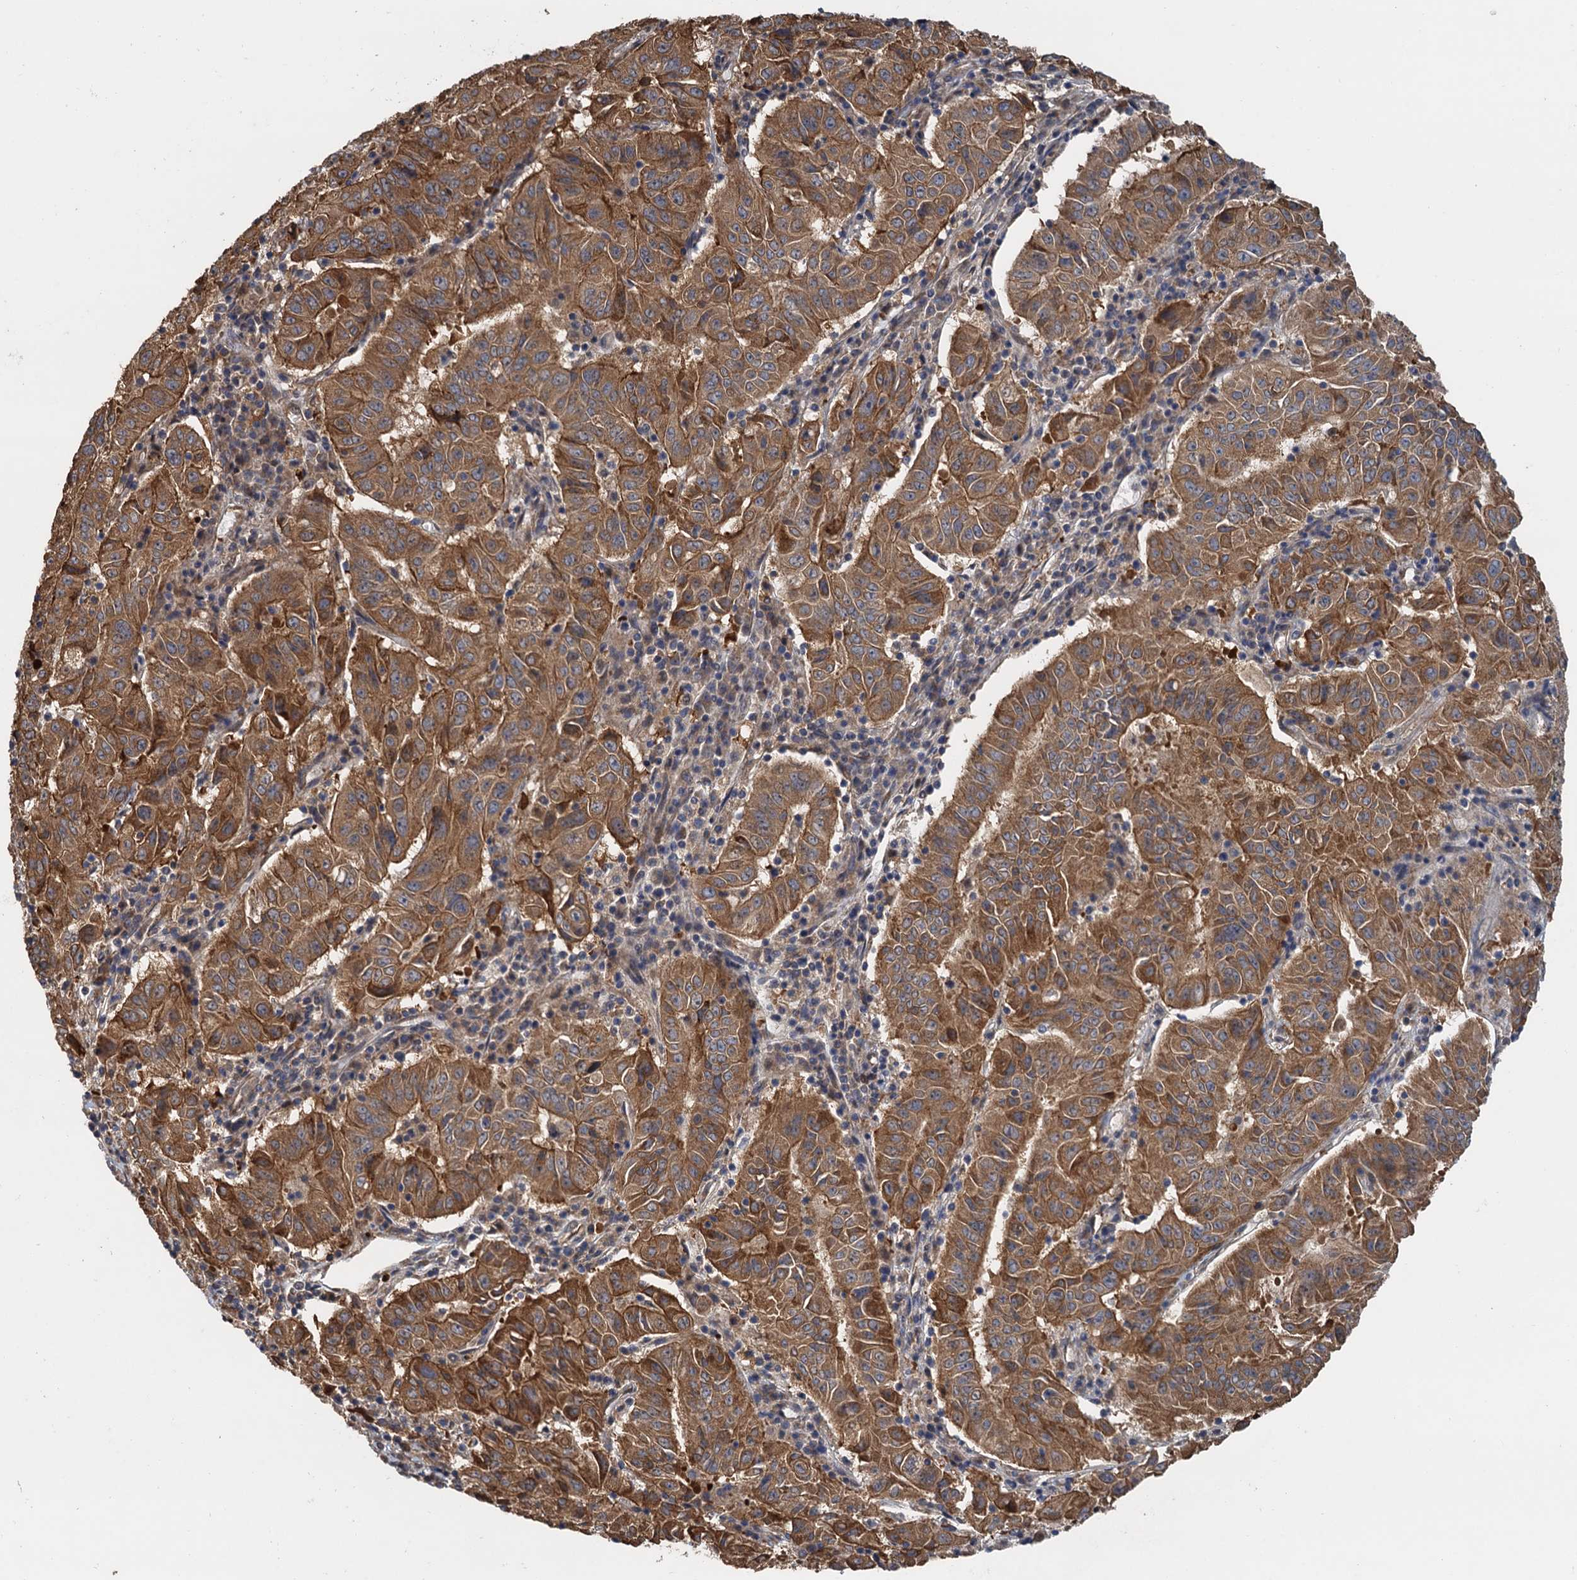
{"staining": {"intensity": "strong", "quantity": ">75%", "location": "cytoplasmic/membranous"}, "tissue": "pancreatic cancer", "cell_type": "Tumor cells", "image_type": "cancer", "snomed": [{"axis": "morphology", "description": "Adenocarcinoma, NOS"}, {"axis": "topography", "description": "Pancreas"}], "caption": "Human adenocarcinoma (pancreatic) stained for a protein (brown) exhibits strong cytoplasmic/membranous positive staining in approximately >75% of tumor cells.", "gene": "MEAK7", "patient": {"sex": "male", "age": 63}}